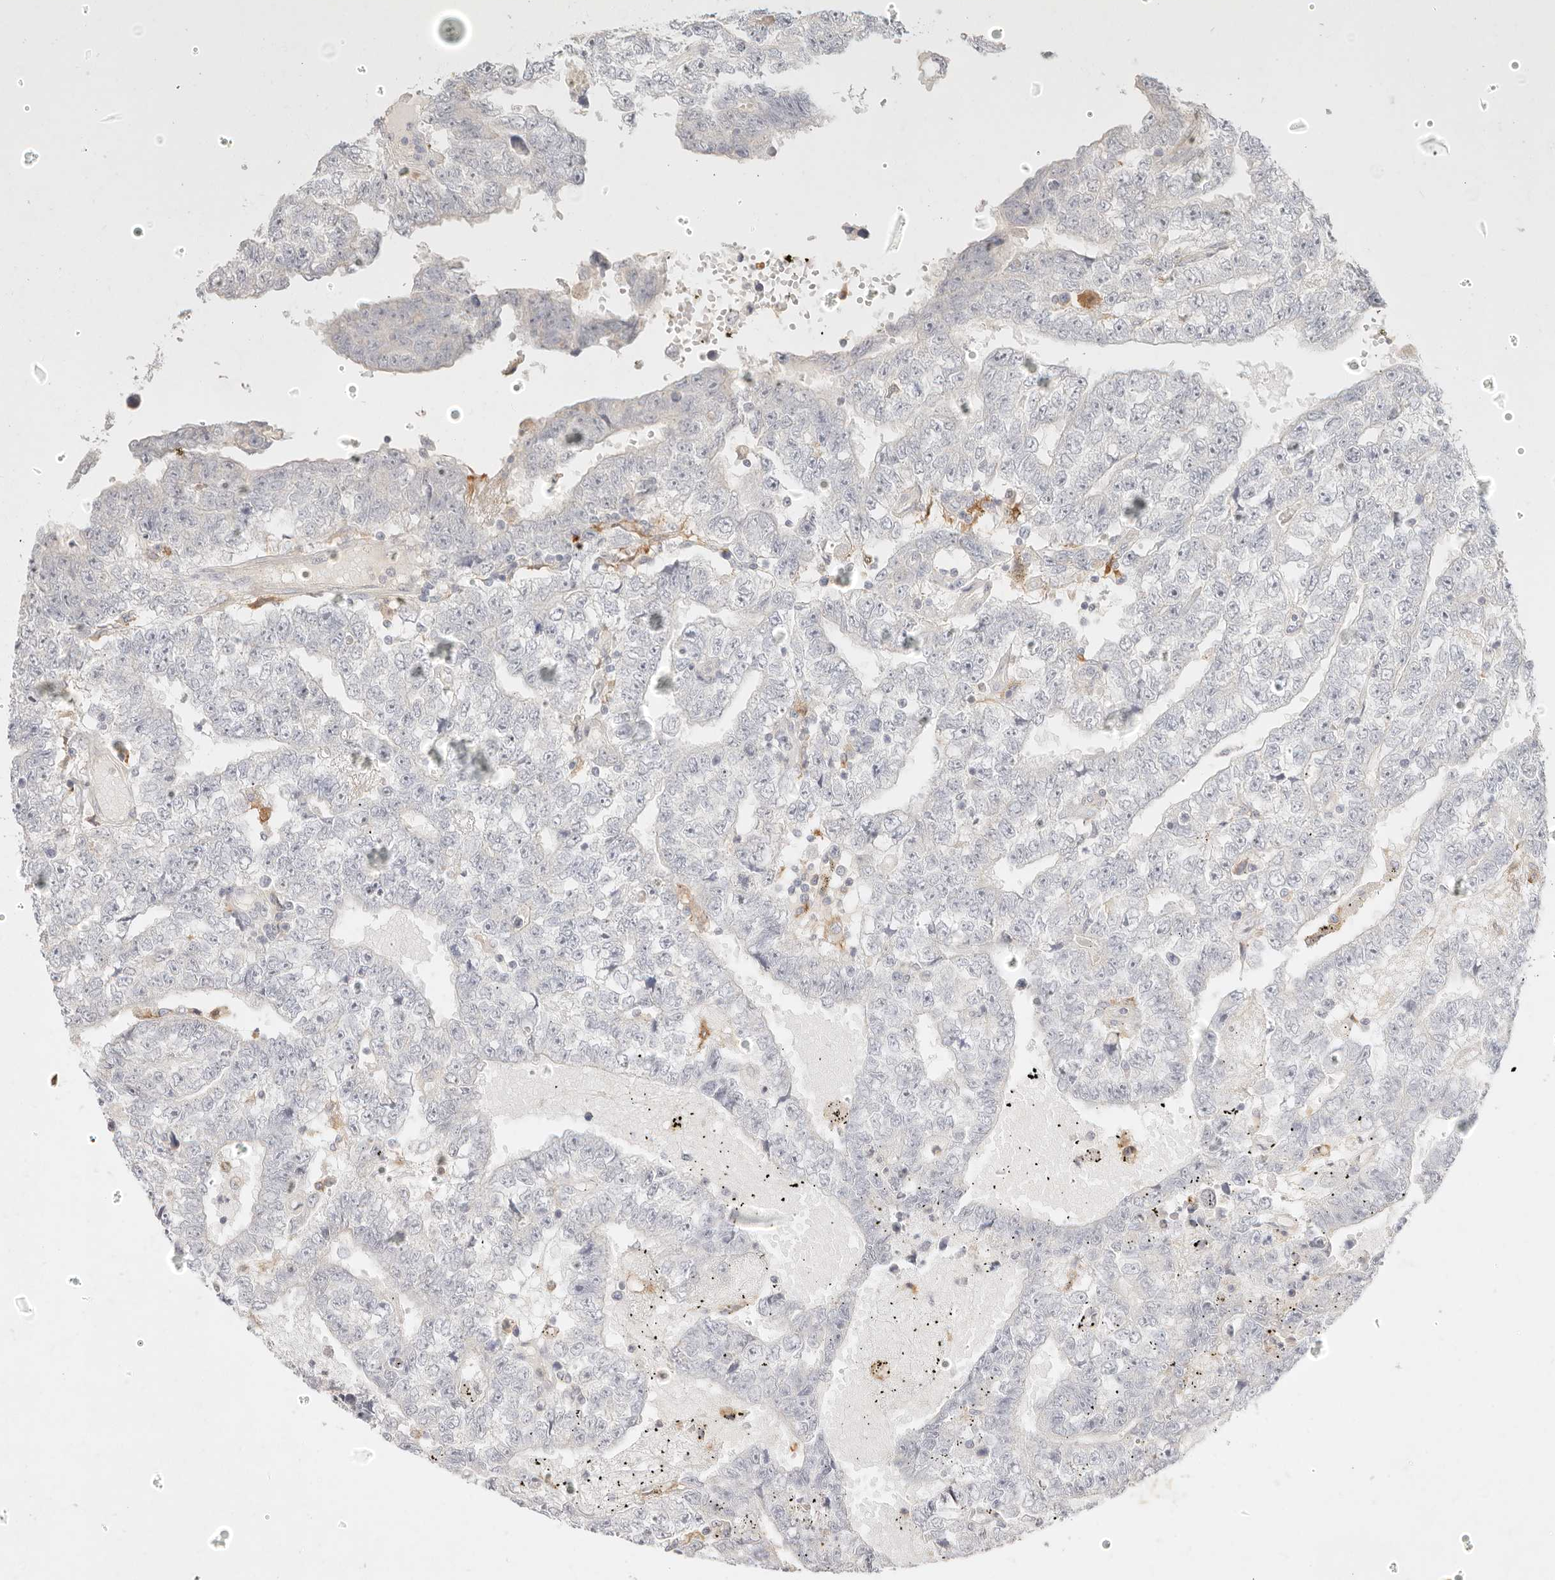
{"staining": {"intensity": "negative", "quantity": "none", "location": "none"}, "tissue": "testis cancer", "cell_type": "Tumor cells", "image_type": "cancer", "snomed": [{"axis": "morphology", "description": "Carcinoma, Embryonal, NOS"}, {"axis": "topography", "description": "Testis"}], "caption": "Testis cancer (embryonal carcinoma) stained for a protein using IHC demonstrates no positivity tumor cells.", "gene": "GPR84", "patient": {"sex": "male", "age": 25}}